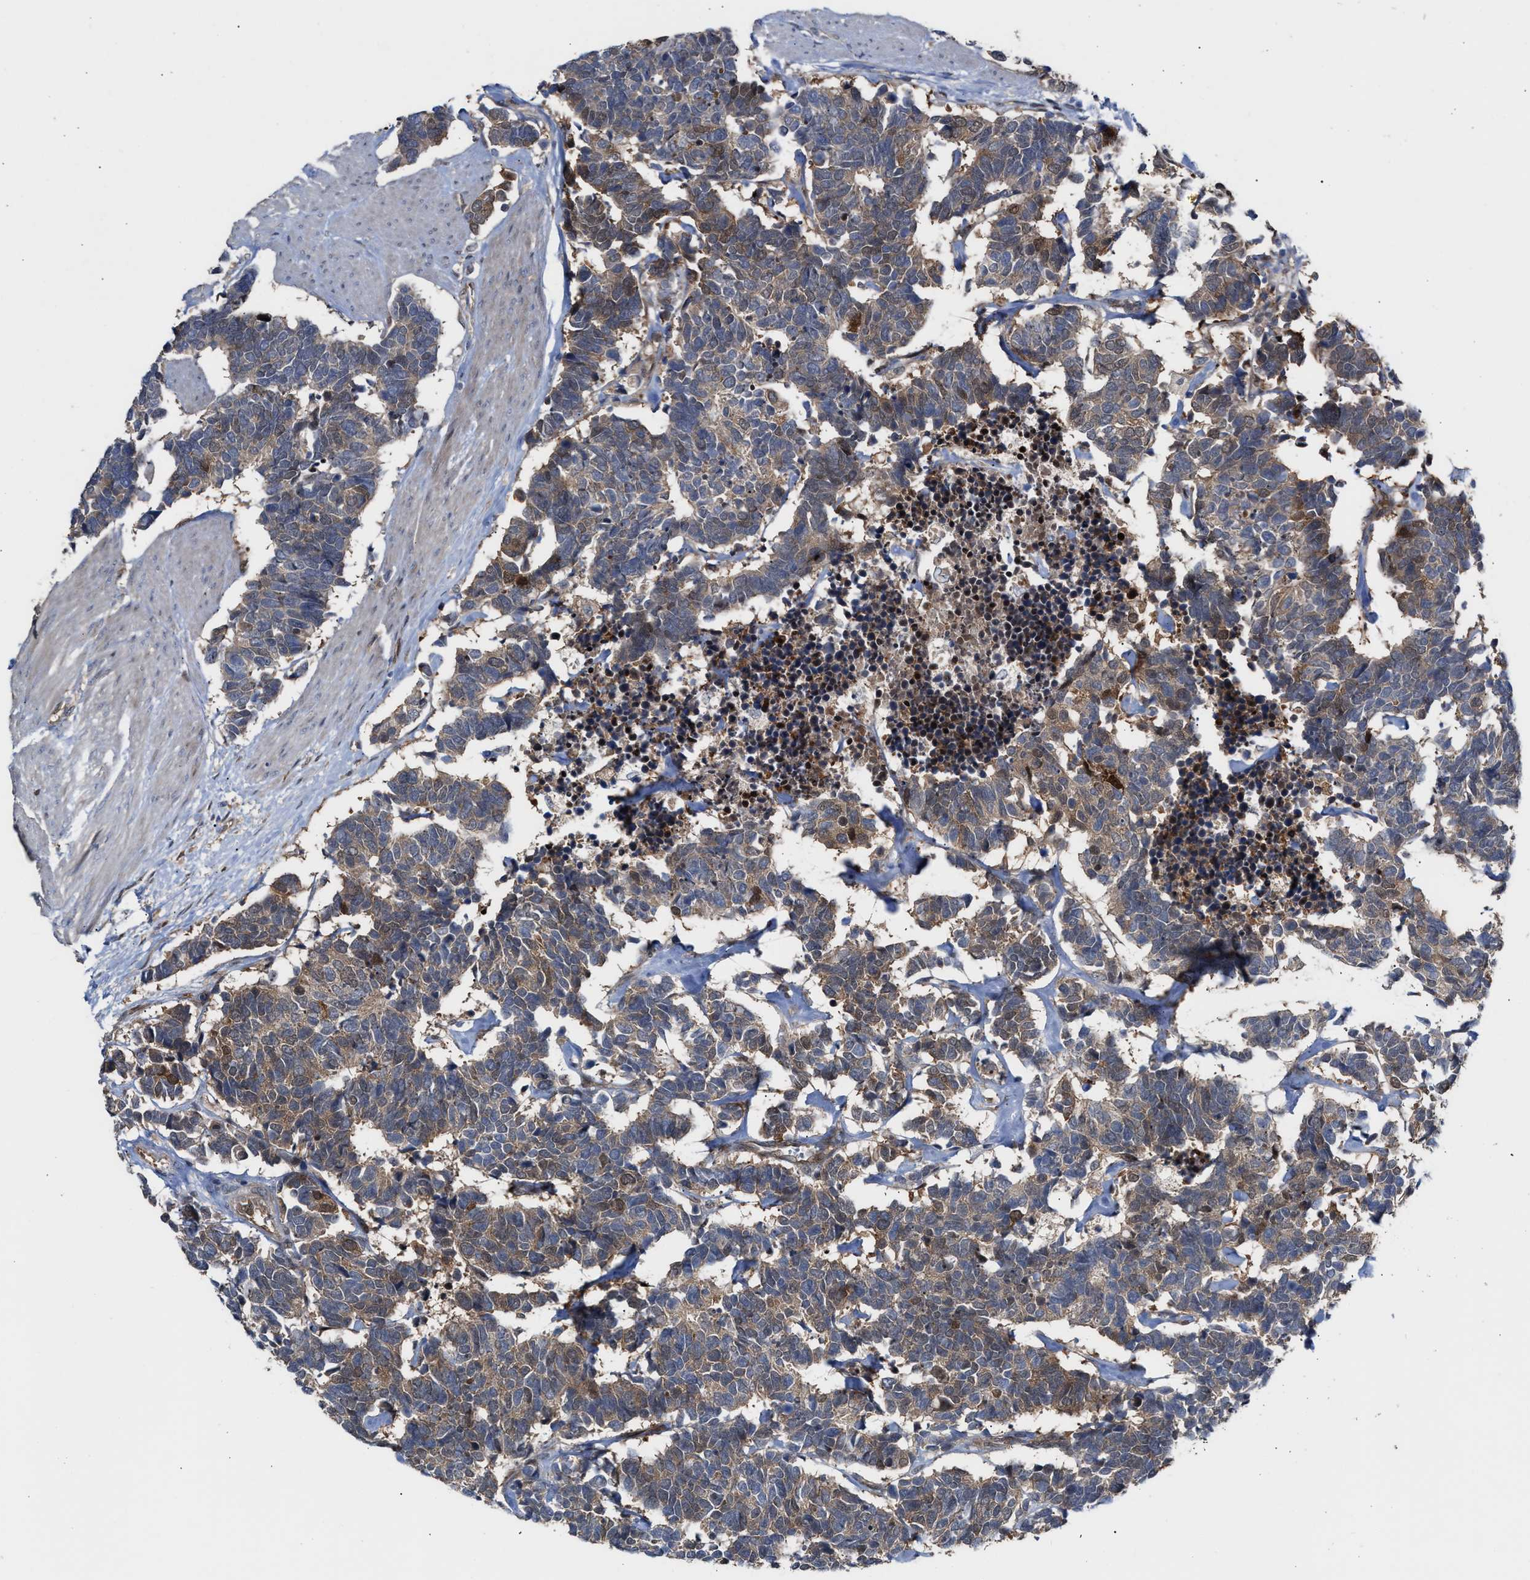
{"staining": {"intensity": "weak", "quantity": ">75%", "location": "cytoplasmic/membranous"}, "tissue": "carcinoid", "cell_type": "Tumor cells", "image_type": "cancer", "snomed": [{"axis": "morphology", "description": "Carcinoma, NOS"}, {"axis": "morphology", "description": "Carcinoid, malignant, NOS"}, {"axis": "topography", "description": "Urinary bladder"}], "caption": "Carcinoid (malignant) was stained to show a protein in brown. There is low levels of weak cytoplasmic/membranous staining in about >75% of tumor cells.", "gene": "TP53I3", "patient": {"sex": "male", "age": 57}}